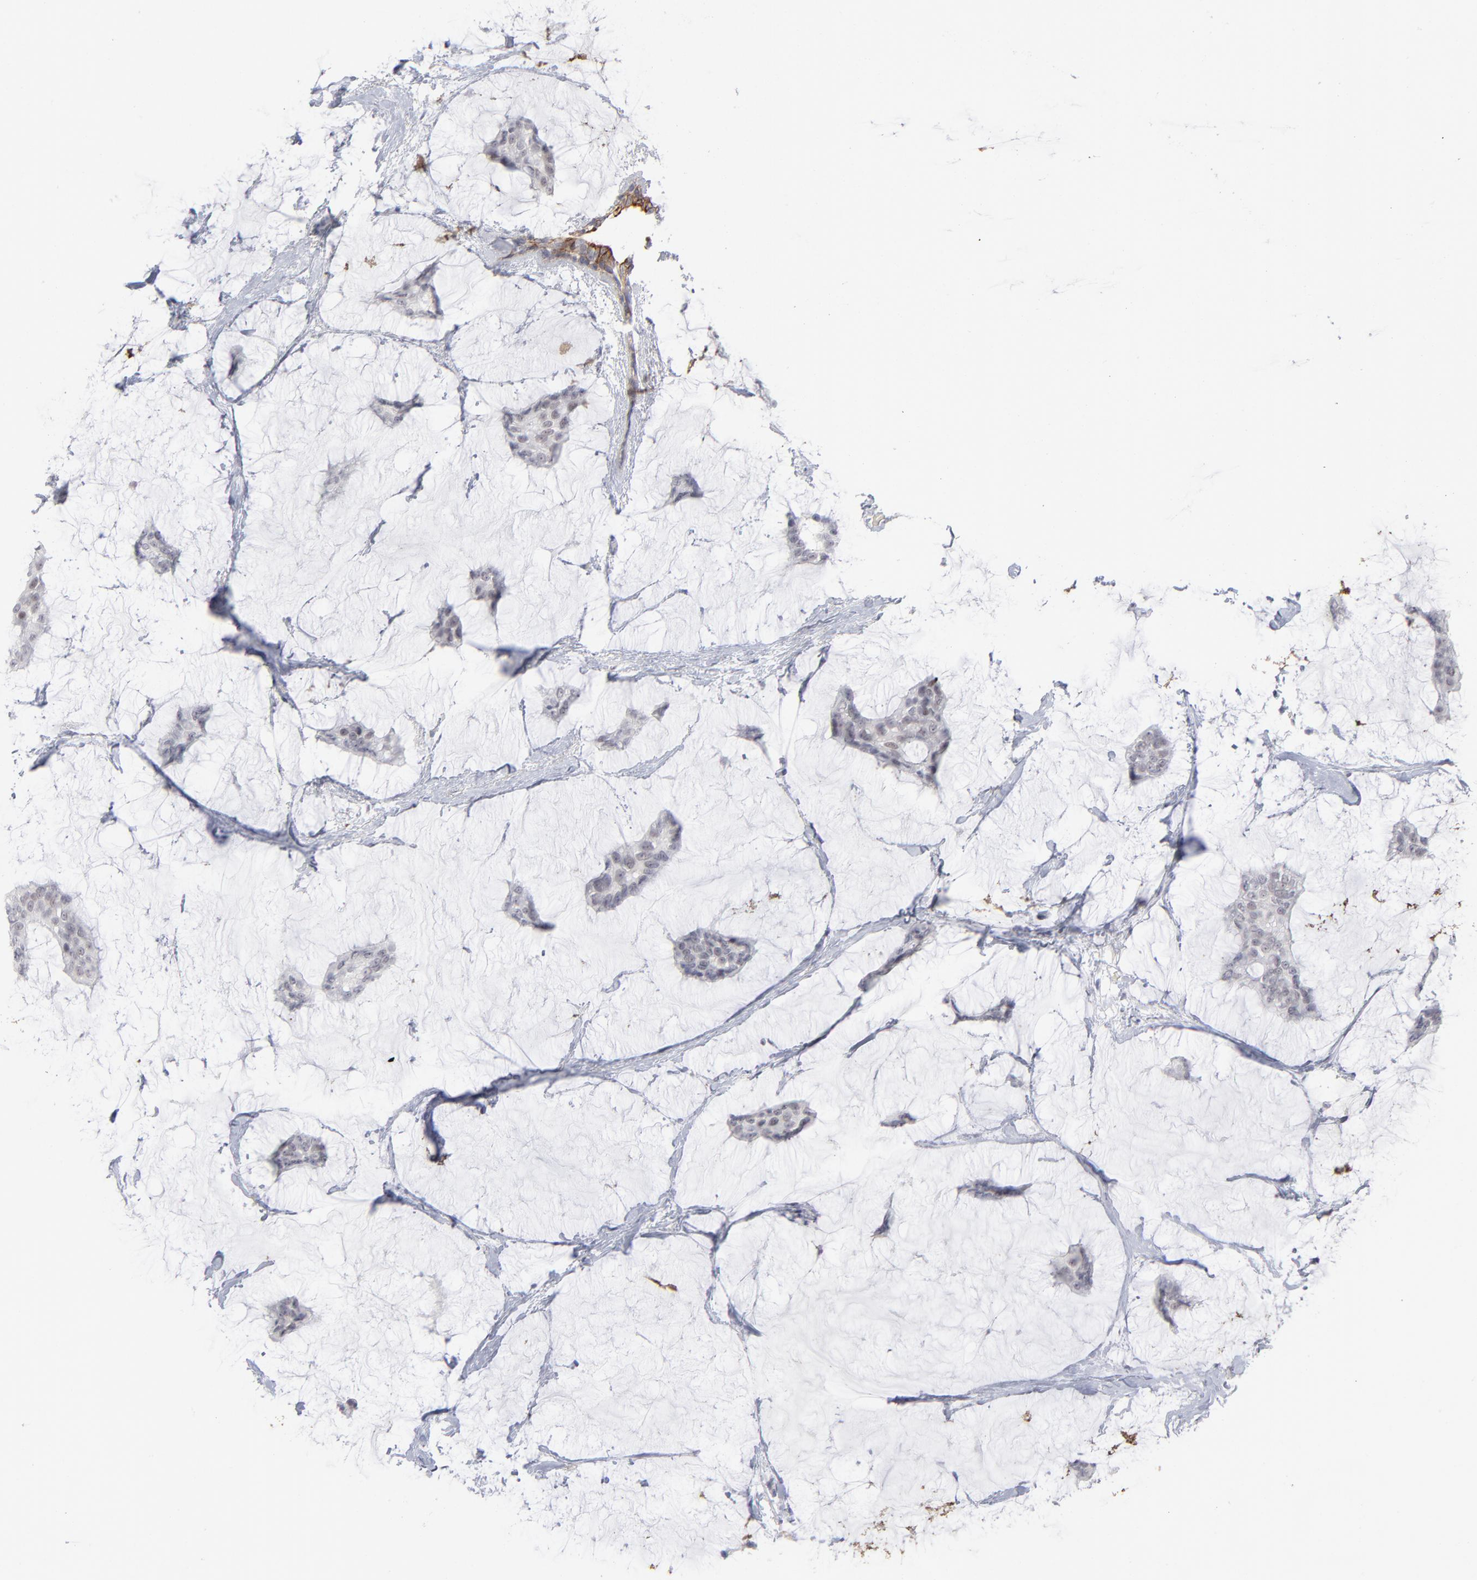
{"staining": {"intensity": "negative", "quantity": "none", "location": "none"}, "tissue": "breast cancer", "cell_type": "Tumor cells", "image_type": "cancer", "snomed": [{"axis": "morphology", "description": "Duct carcinoma"}, {"axis": "topography", "description": "Breast"}], "caption": "Immunohistochemical staining of human breast invasive ductal carcinoma shows no significant staining in tumor cells. (Brightfield microscopy of DAB immunohistochemistry (IHC) at high magnification).", "gene": "CCR2", "patient": {"sex": "female", "age": 93}}